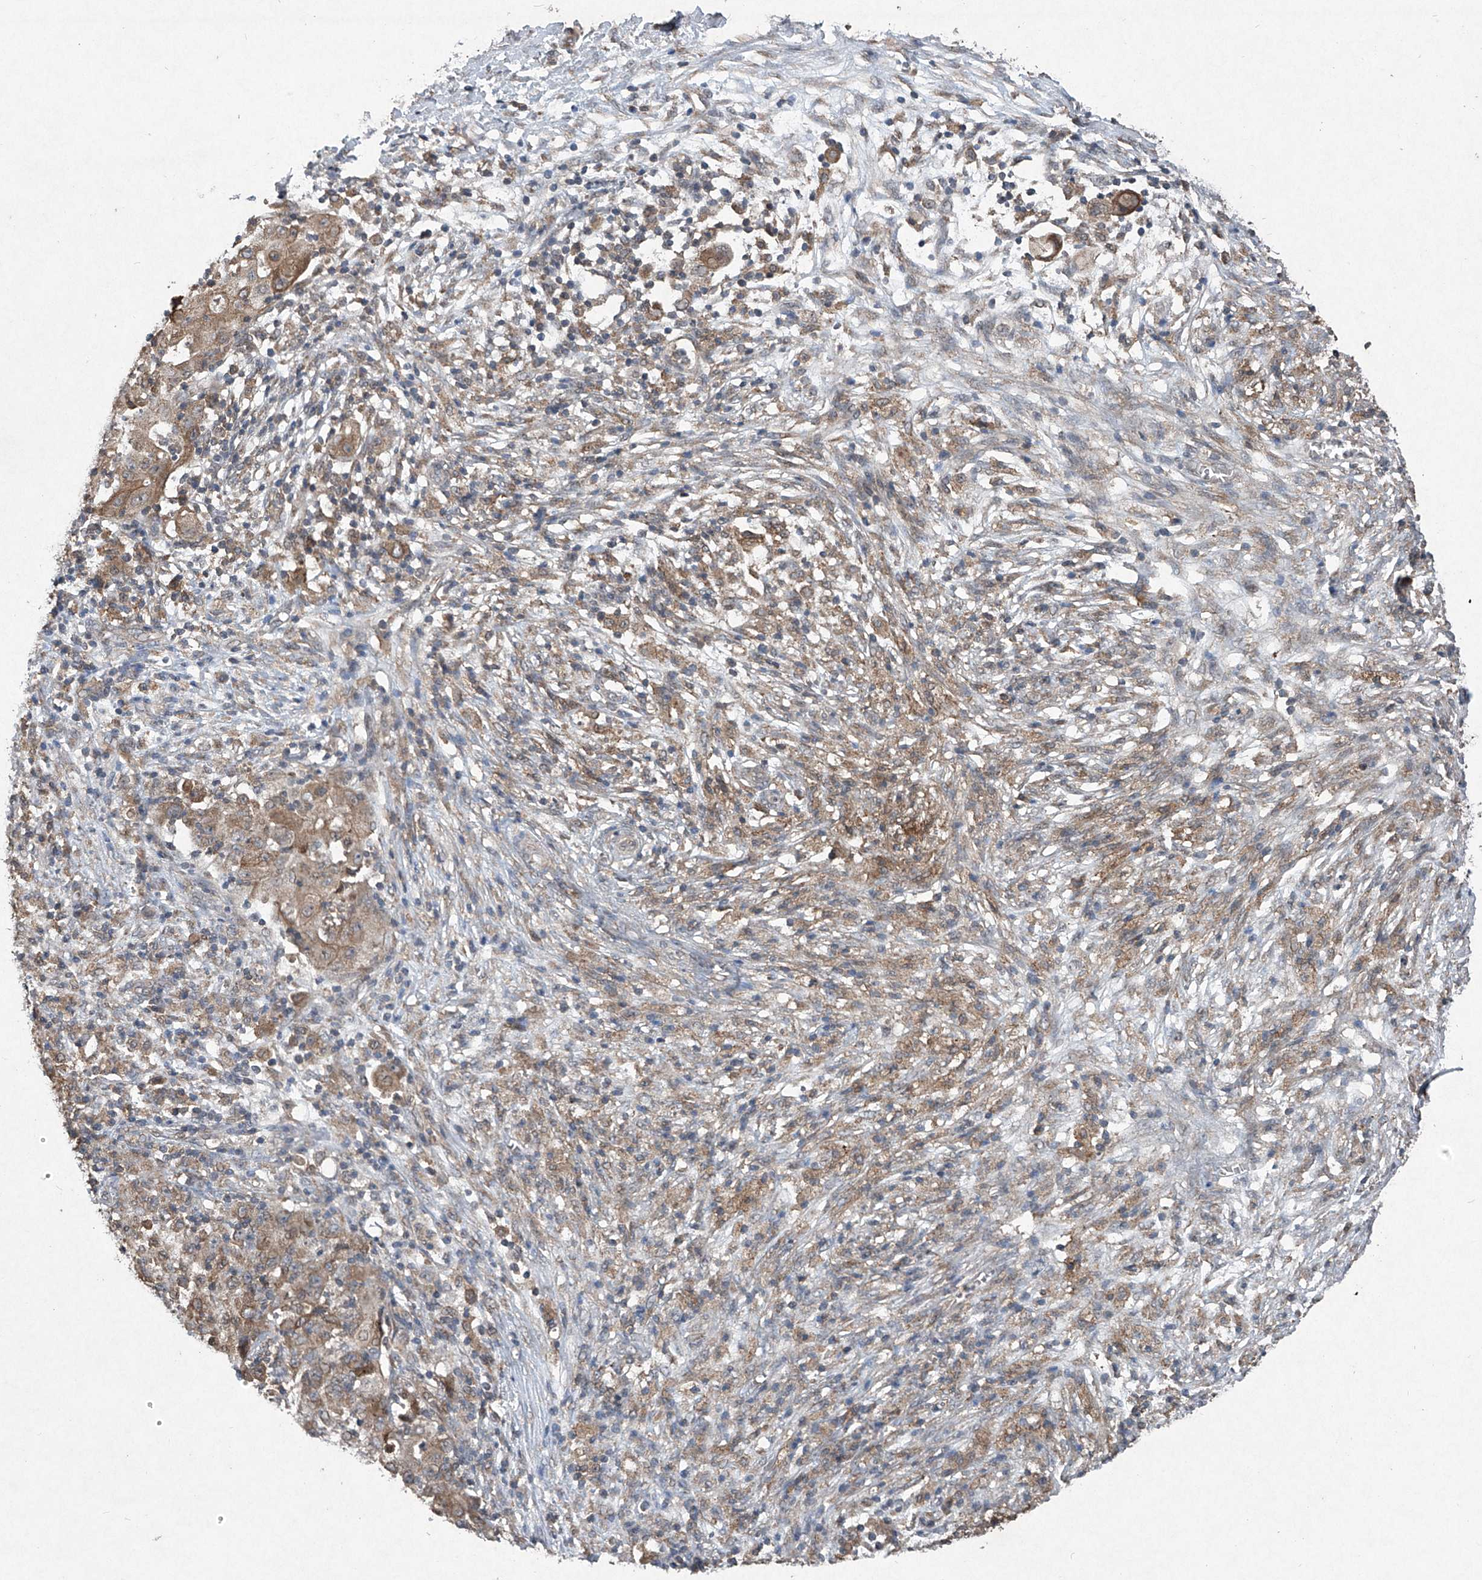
{"staining": {"intensity": "weak", "quantity": ">75%", "location": "cytoplasmic/membranous"}, "tissue": "ovarian cancer", "cell_type": "Tumor cells", "image_type": "cancer", "snomed": [{"axis": "morphology", "description": "Carcinoma, endometroid"}, {"axis": "topography", "description": "Ovary"}], "caption": "This image demonstrates immunohistochemistry staining of ovarian cancer, with low weak cytoplasmic/membranous positivity in about >75% of tumor cells.", "gene": "SUMF2", "patient": {"sex": "female", "age": 42}}